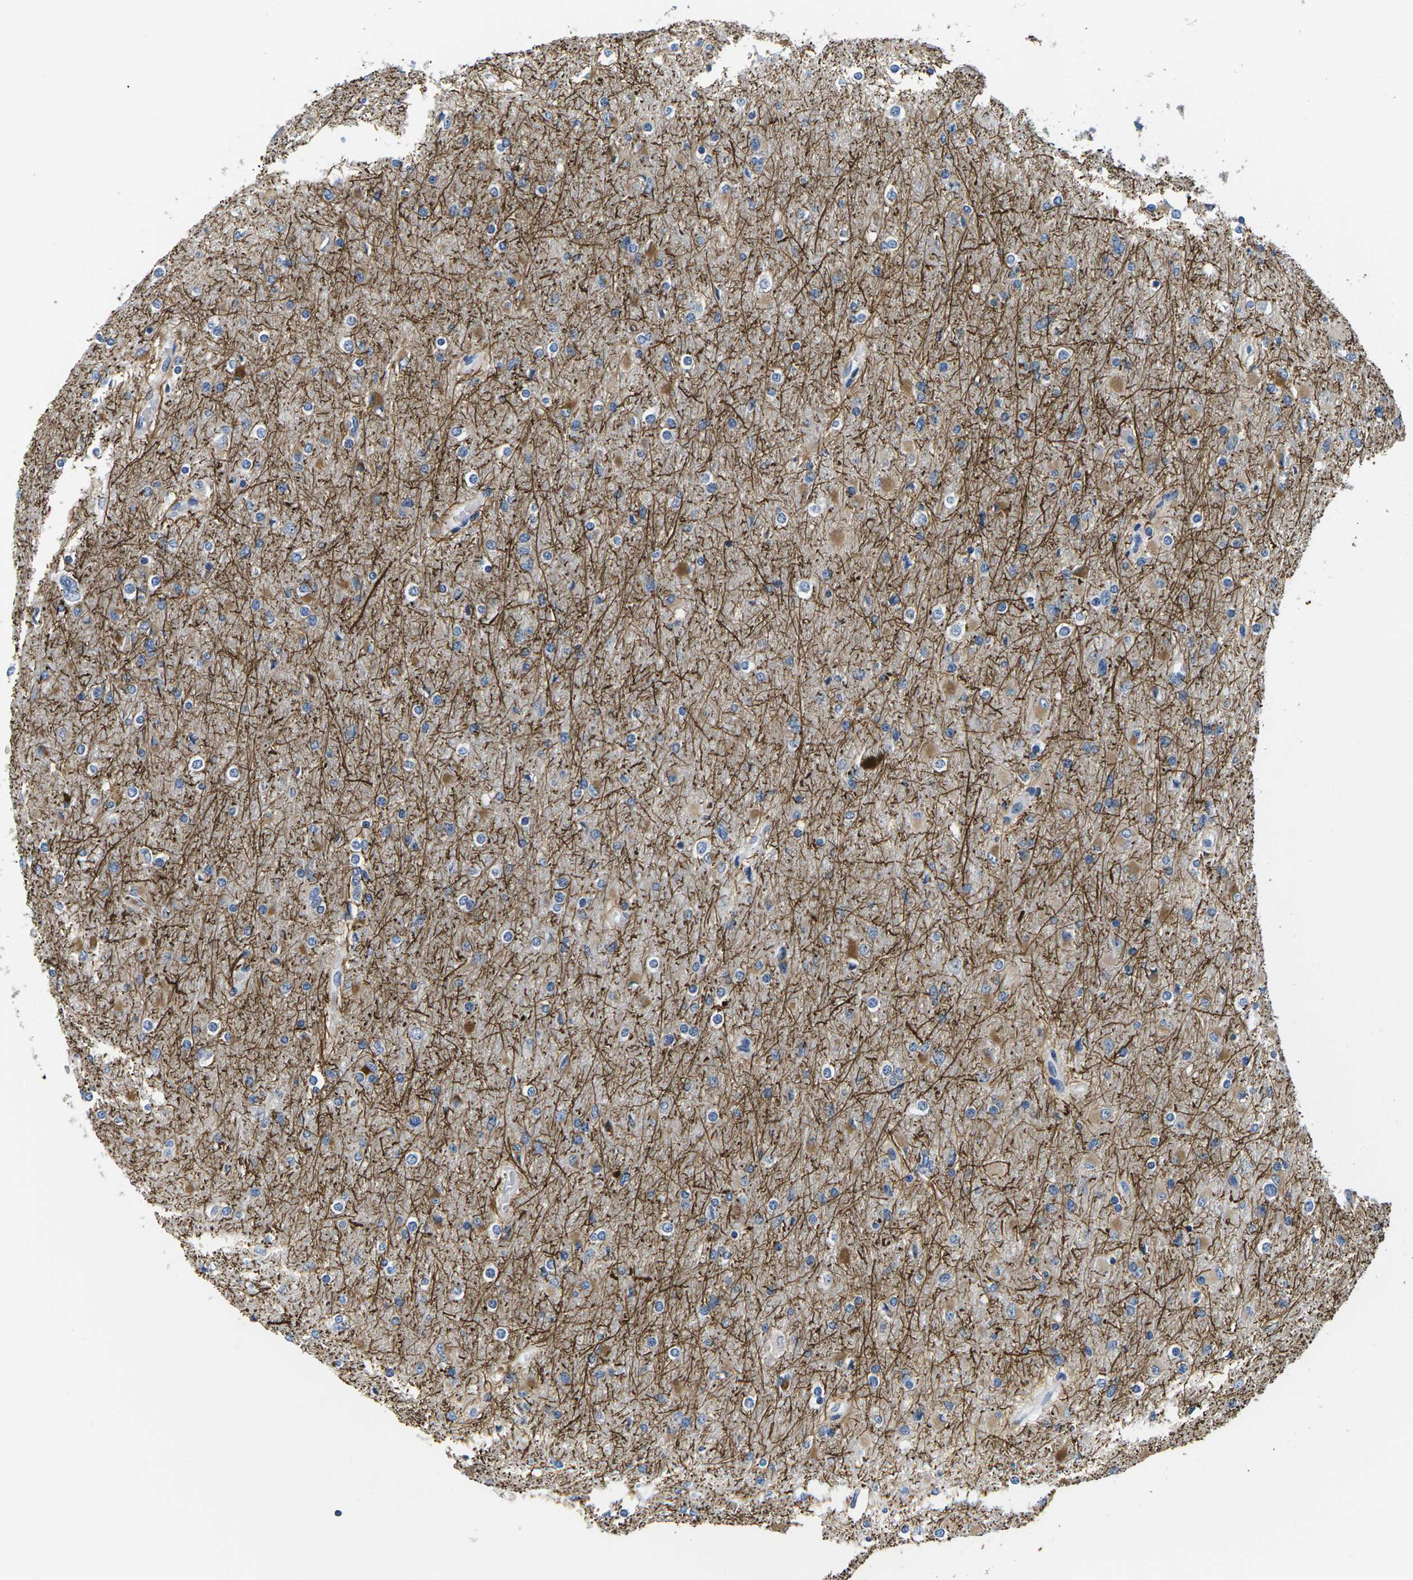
{"staining": {"intensity": "strong", "quantity": "25%-75%", "location": "cytoplasmic/membranous"}, "tissue": "glioma", "cell_type": "Tumor cells", "image_type": "cancer", "snomed": [{"axis": "morphology", "description": "Glioma, malignant, High grade"}, {"axis": "topography", "description": "Cerebral cortex"}], "caption": "Malignant glioma (high-grade) stained for a protein shows strong cytoplasmic/membranous positivity in tumor cells. (brown staining indicates protein expression, while blue staining denotes nuclei).", "gene": "TSPAN2", "patient": {"sex": "female", "age": 36}}